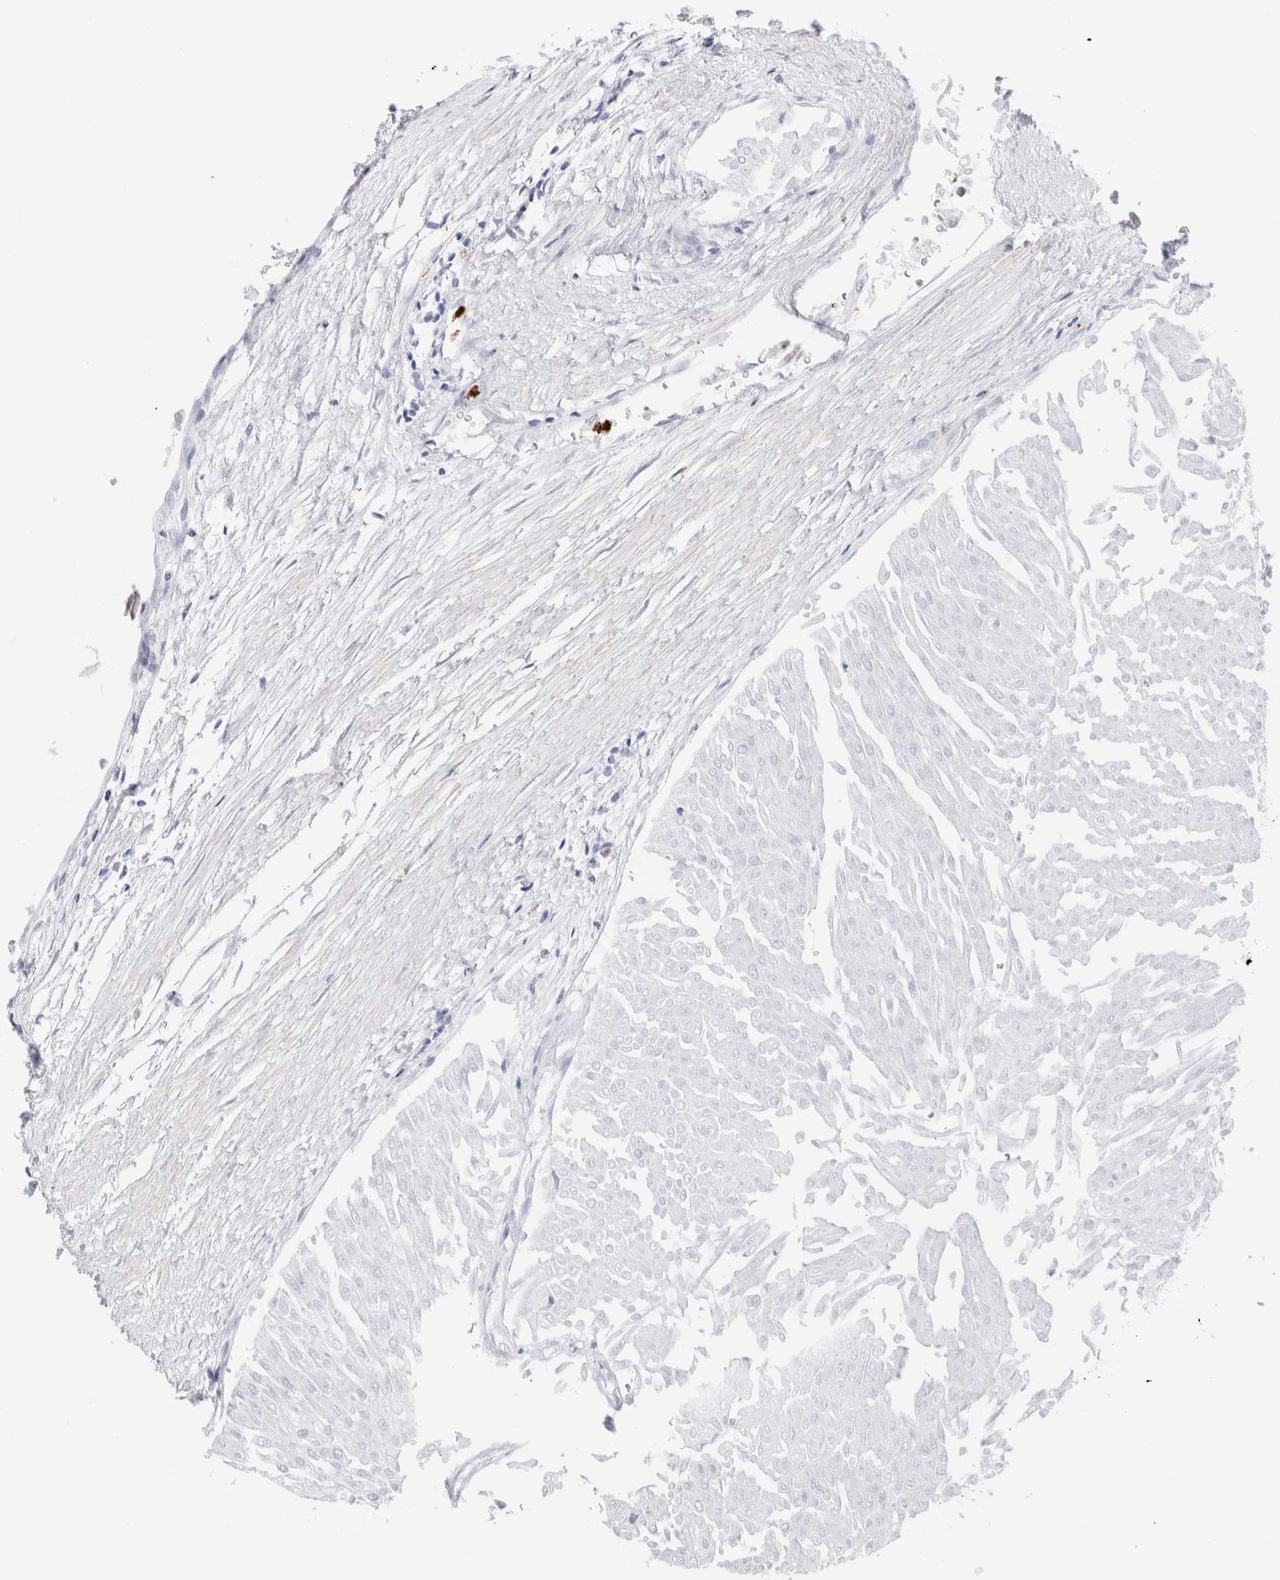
{"staining": {"intensity": "negative", "quantity": "none", "location": "none"}, "tissue": "urothelial cancer", "cell_type": "Tumor cells", "image_type": "cancer", "snomed": [{"axis": "morphology", "description": "Urothelial carcinoma, Low grade"}, {"axis": "topography", "description": "Urinary bladder"}], "caption": "Immunohistochemical staining of human urothelial cancer exhibits no significant expression in tumor cells.", "gene": "SLC10A5", "patient": {"sex": "male", "age": 67}}